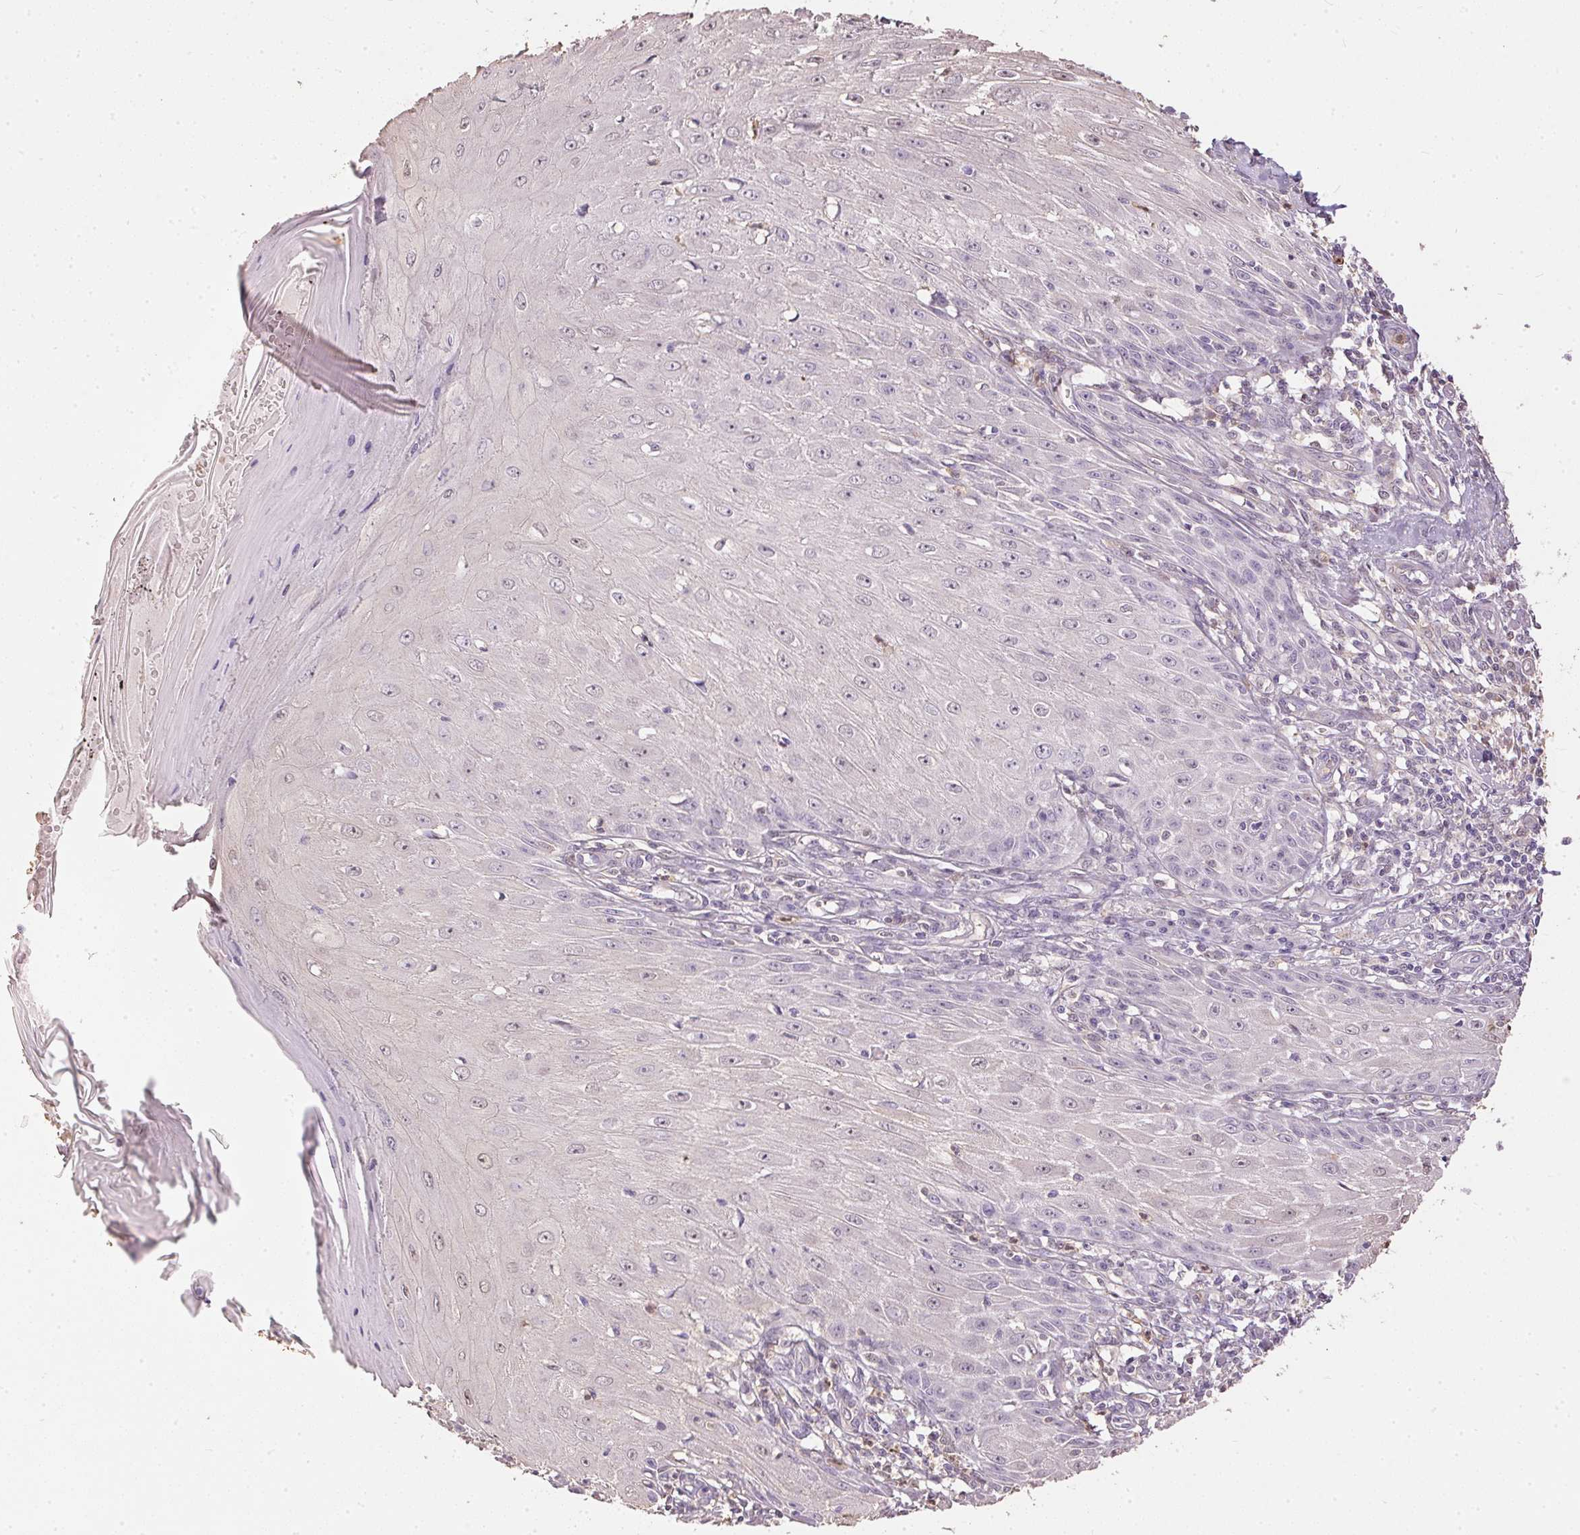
{"staining": {"intensity": "negative", "quantity": "none", "location": "none"}, "tissue": "skin cancer", "cell_type": "Tumor cells", "image_type": "cancer", "snomed": [{"axis": "morphology", "description": "Squamous cell carcinoma, NOS"}, {"axis": "topography", "description": "Skin"}], "caption": "IHC image of human skin squamous cell carcinoma stained for a protein (brown), which reveals no expression in tumor cells. (Stains: DAB (3,3'-diaminobenzidine) immunohistochemistry with hematoxylin counter stain, Microscopy: brightfield microscopy at high magnification).", "gene": "S100A3", "patient": {"sex": "female", "age": 73}}